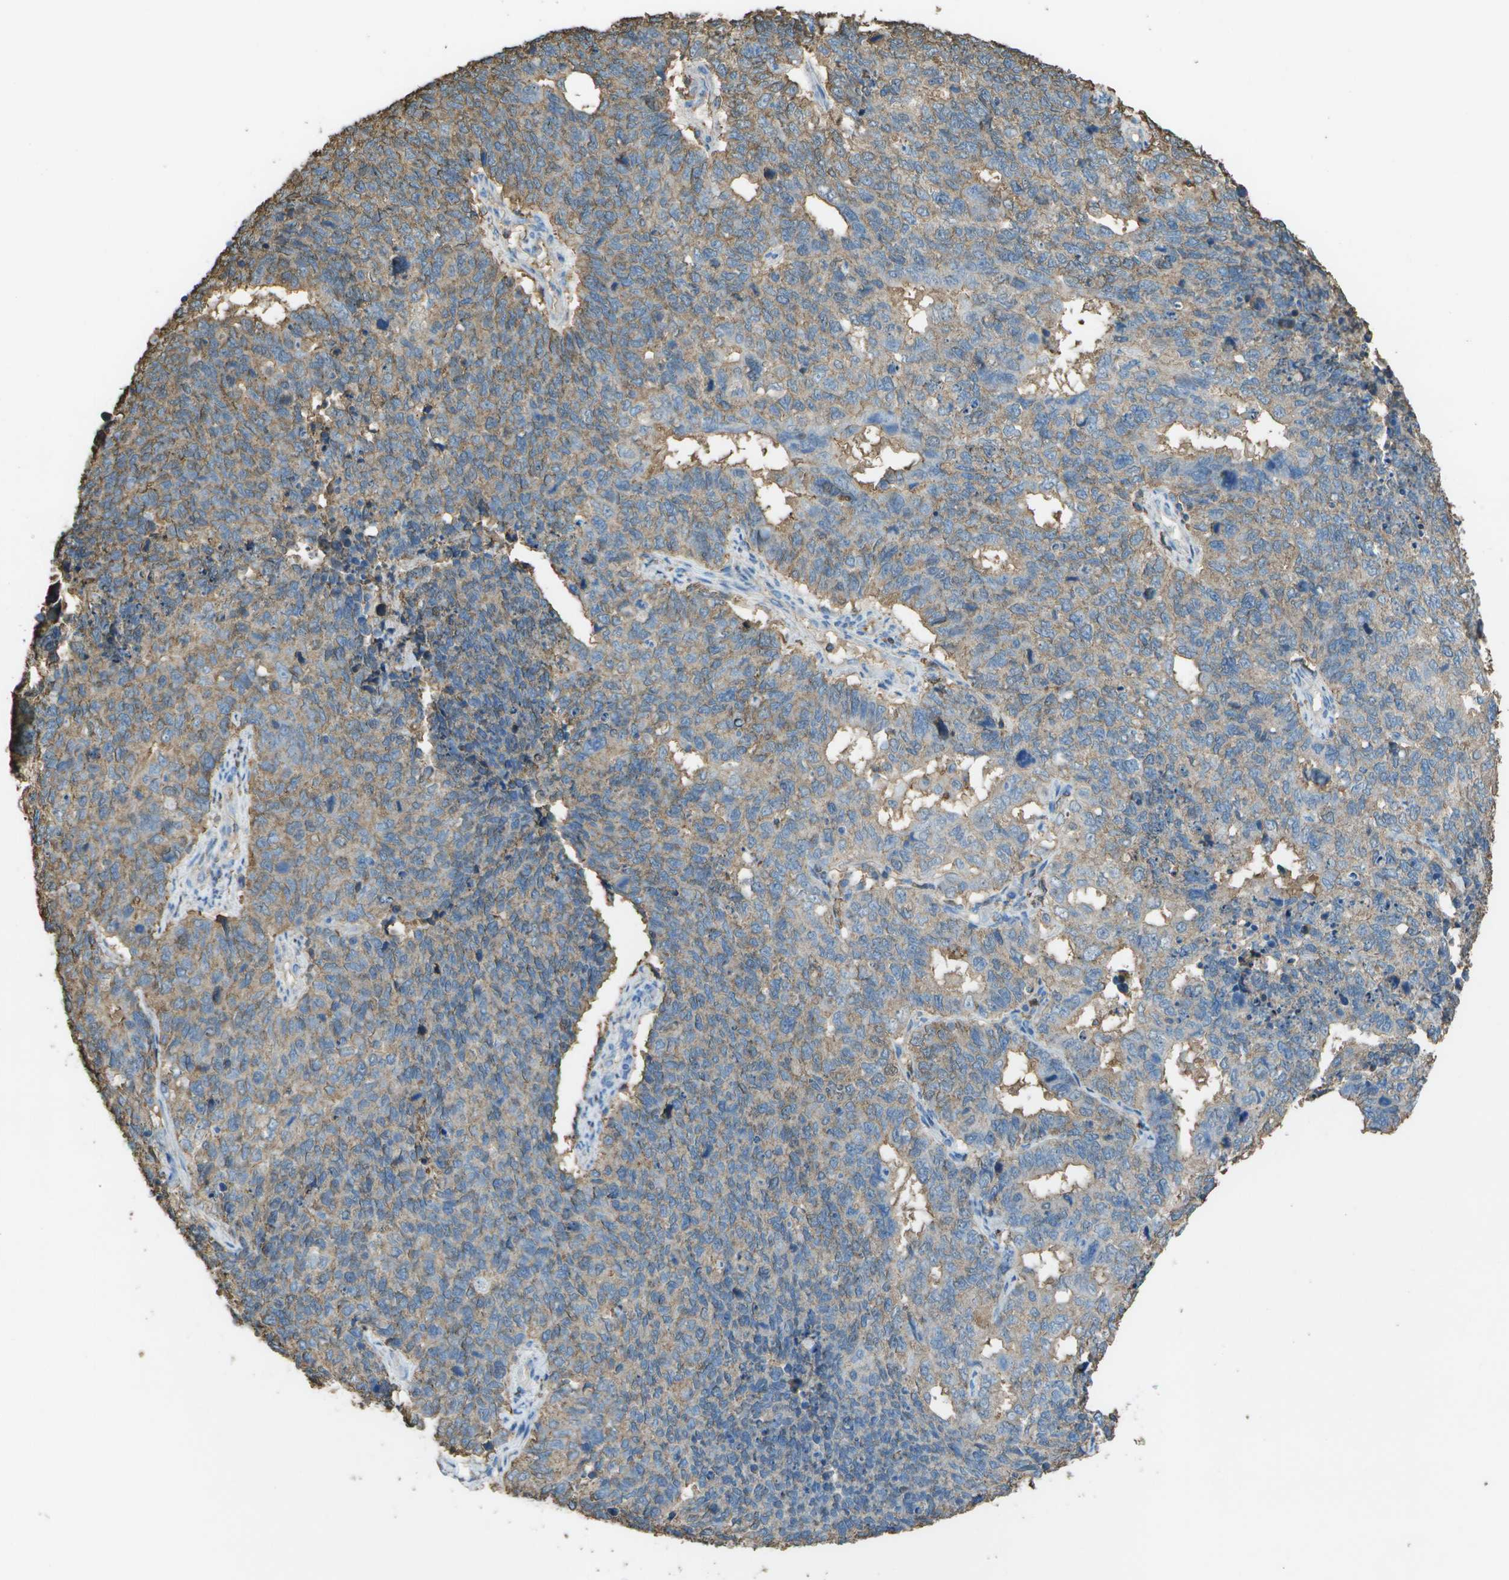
{"staining": {"intensity": "moderate", "quantity": ">75%", "location": "cytoplasmic/membranous"}, "tissue": "cervical cancer", "cell_type": "Tumor cells", "image_type": "cancer", "snomed": [{"axis": "morphology", "description": "Squamous cell carcinoma, NOS"}, {"axis": "topography", "description": "Cervix"}], "caption": "Cervical cancer tissue demonstrates moderate cytoplasmic/membranous positivity in approximately >75% of tumor cells (DAB = brown stain, brightfield microscopy at high magnification).", "gene": "CYP4F11", "patient": {"sex": "female", "age": 63}}